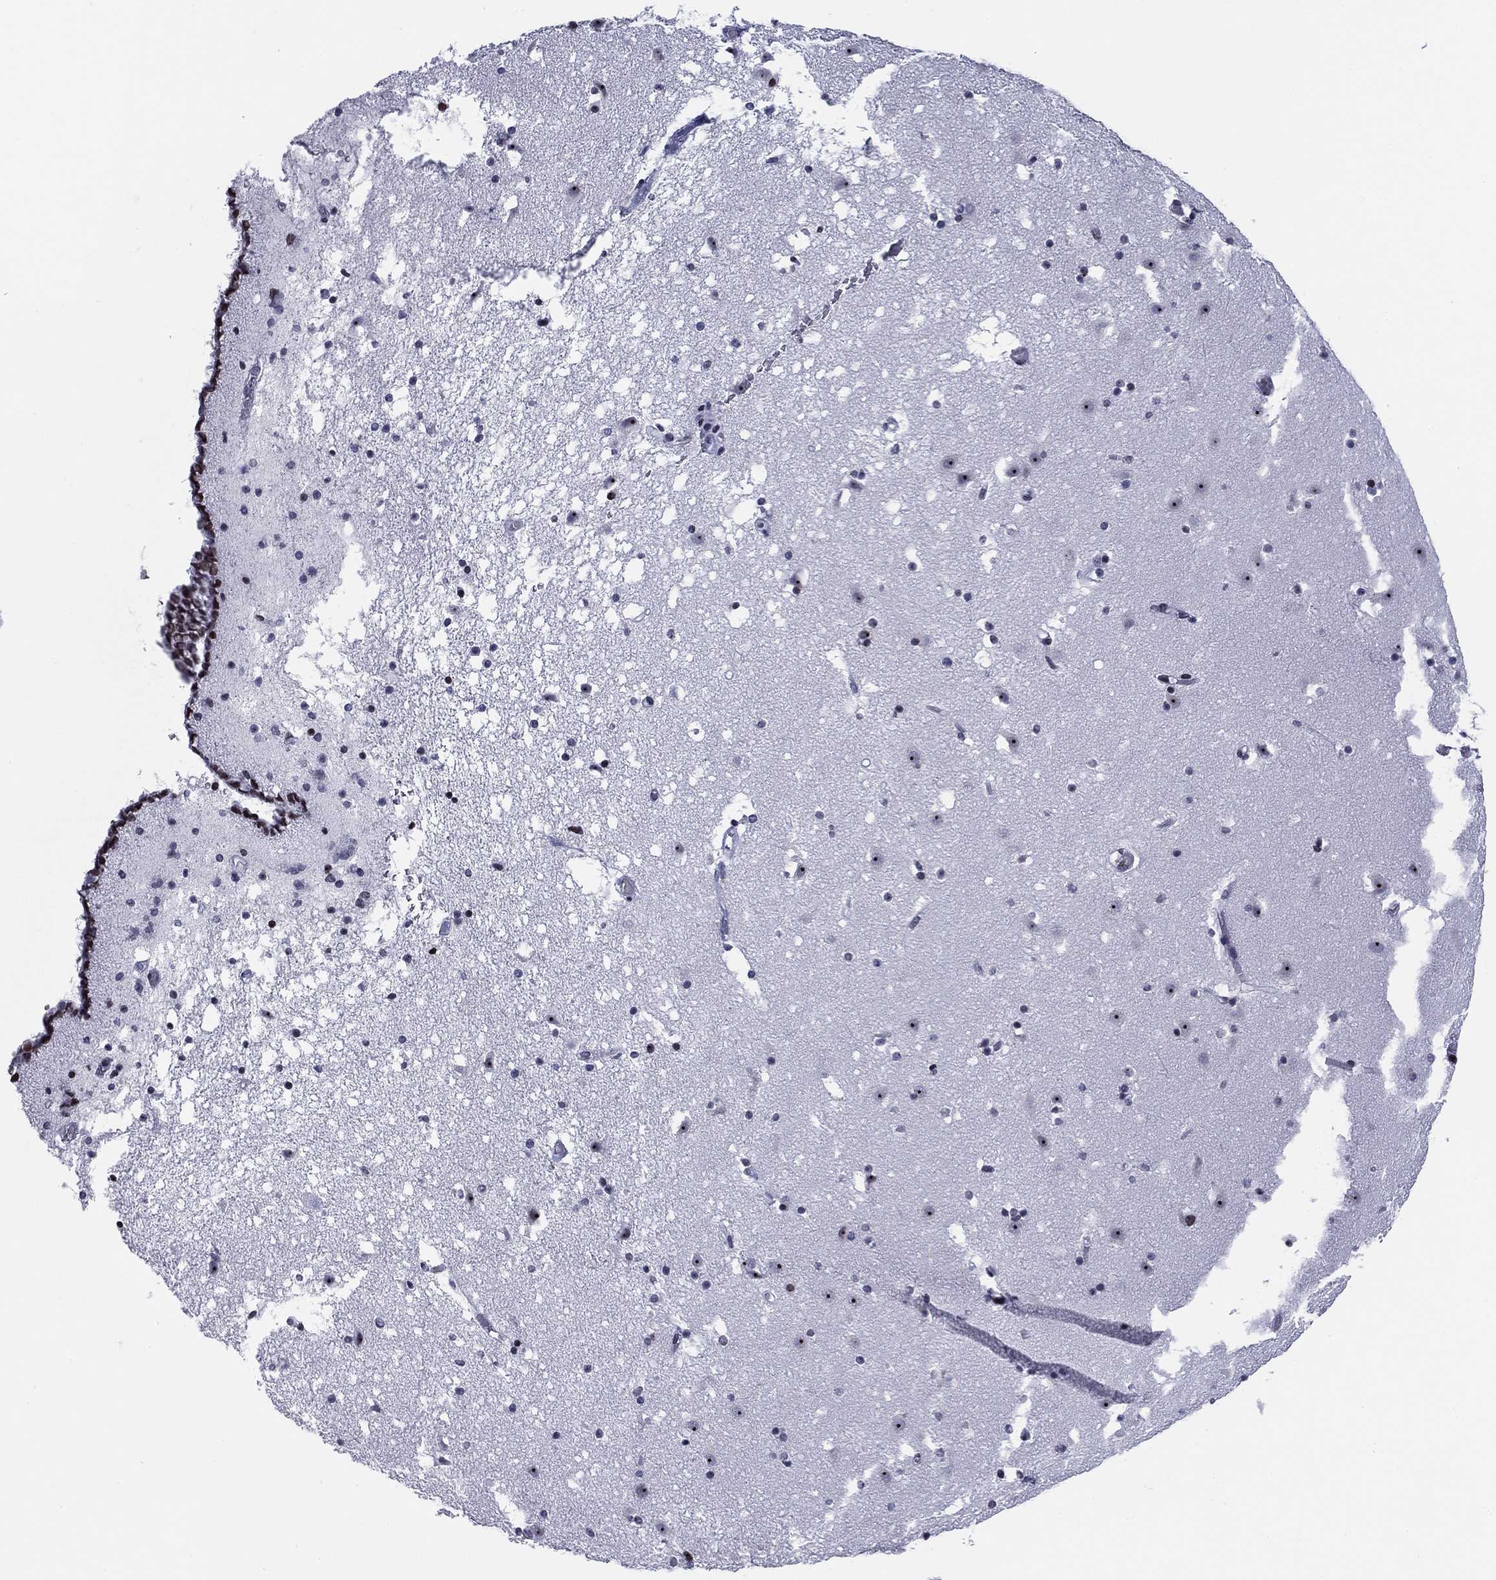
{"staining": {"intensity": "weak", "quantity": "<25%", "location": "nuclear"}, "tissue": "caudate", "cell_type": "Glial cells", "image_type": "normal", "snomed": [{"axis": "morphology", "description": "Normal tissue, NOS"}, {"axis": "topography", "description": "Lateral ventricle wall"}], "caption": "An image of caudate stained for a protein displays no brown staining in glial cells. Nuclei are stained in blue.", "gene": "CCDC144A", "patient": {"sex": "female", "age": 42}}